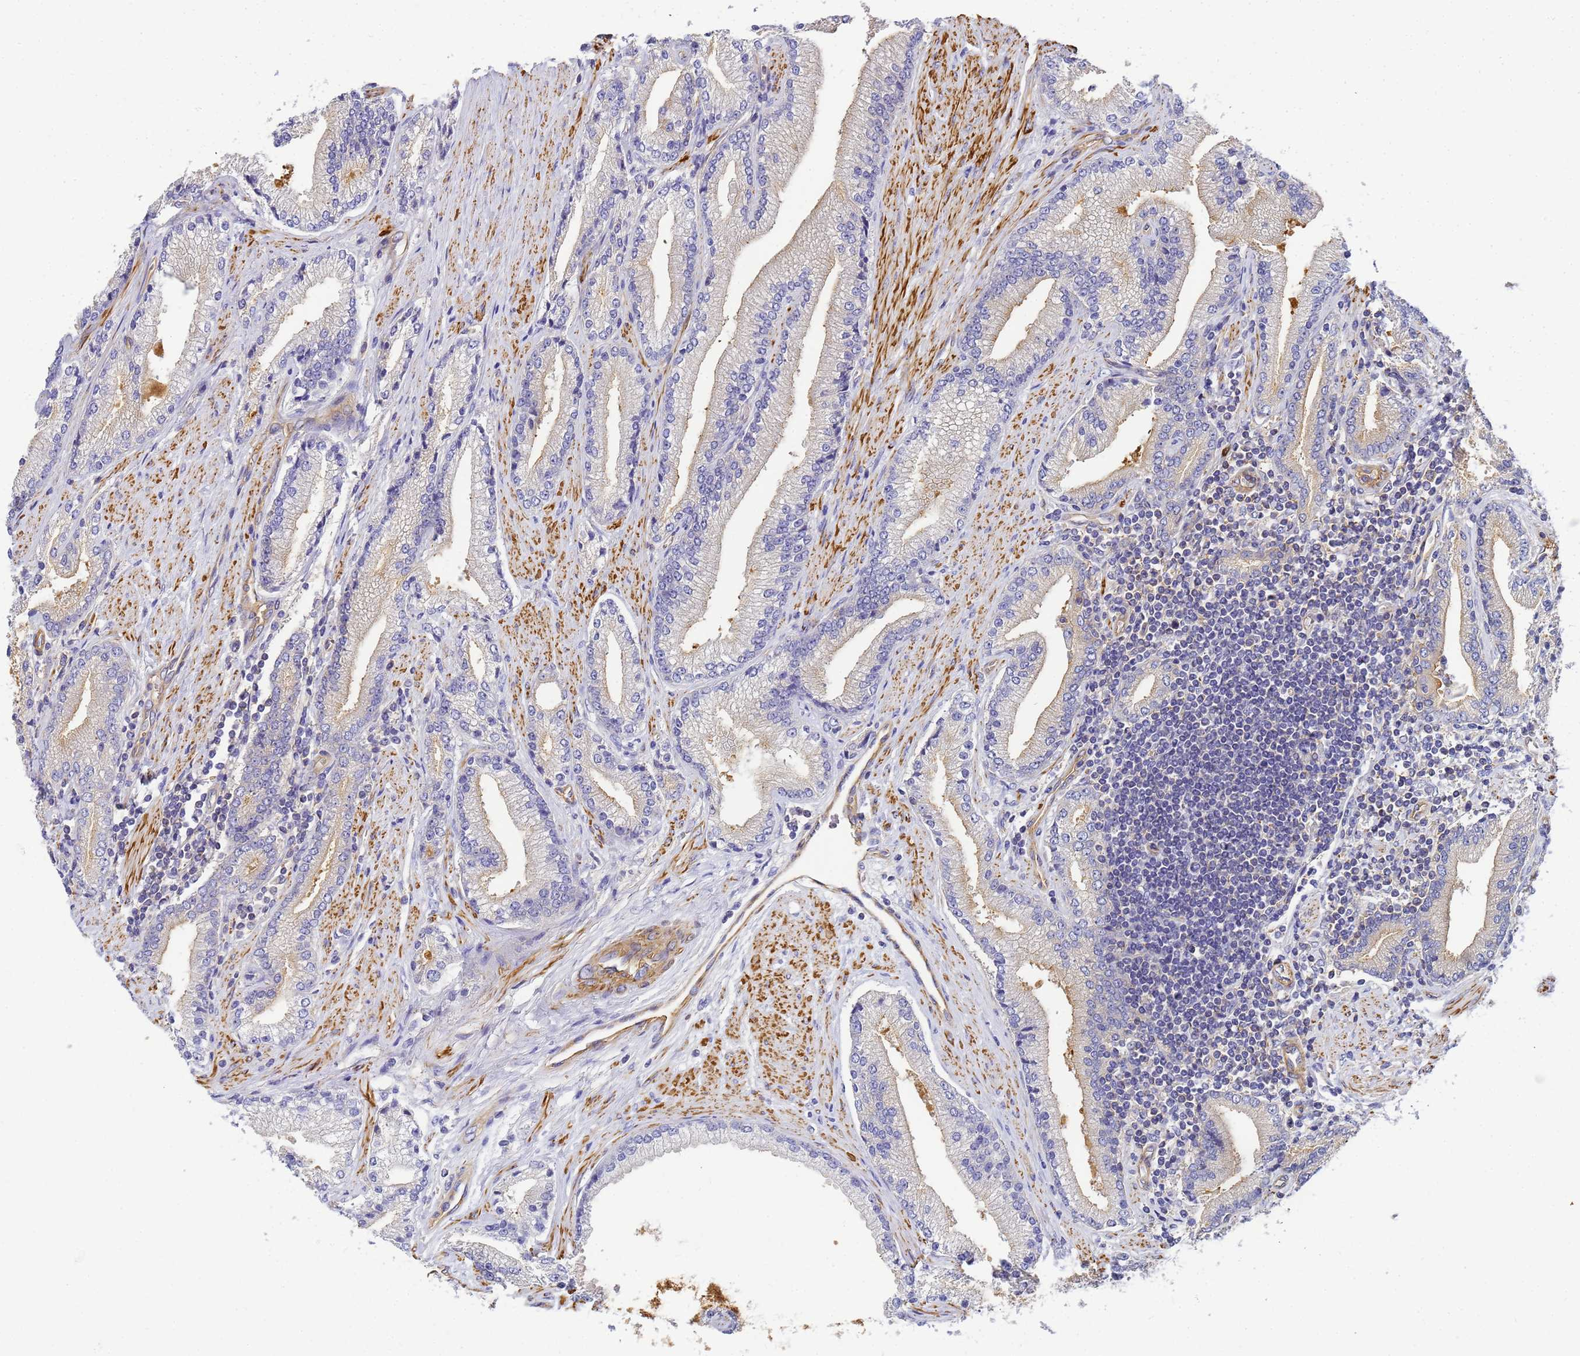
{"staining": {"intensity": "negative", "quantity": "none", "location": "none"}, "tissue": "prostate cancer", "cell_type": "Tumor cells", "image_type": "cancer", "snomed": [{"axis": "morphology", "description": "Adenocarcinoma, High grade"}, {"axis": "topography", "description": "Prostate"}], "caption": "High magnification brightfield microscopy of adenocarcinoma (high-grade) (prostate) stained with DAB (brown) and counterstained with hematoxylin (blue): tumor cells show no significant expression.", "gene": "MYL12A", "patient": {"sex": "male", "age": 67}}